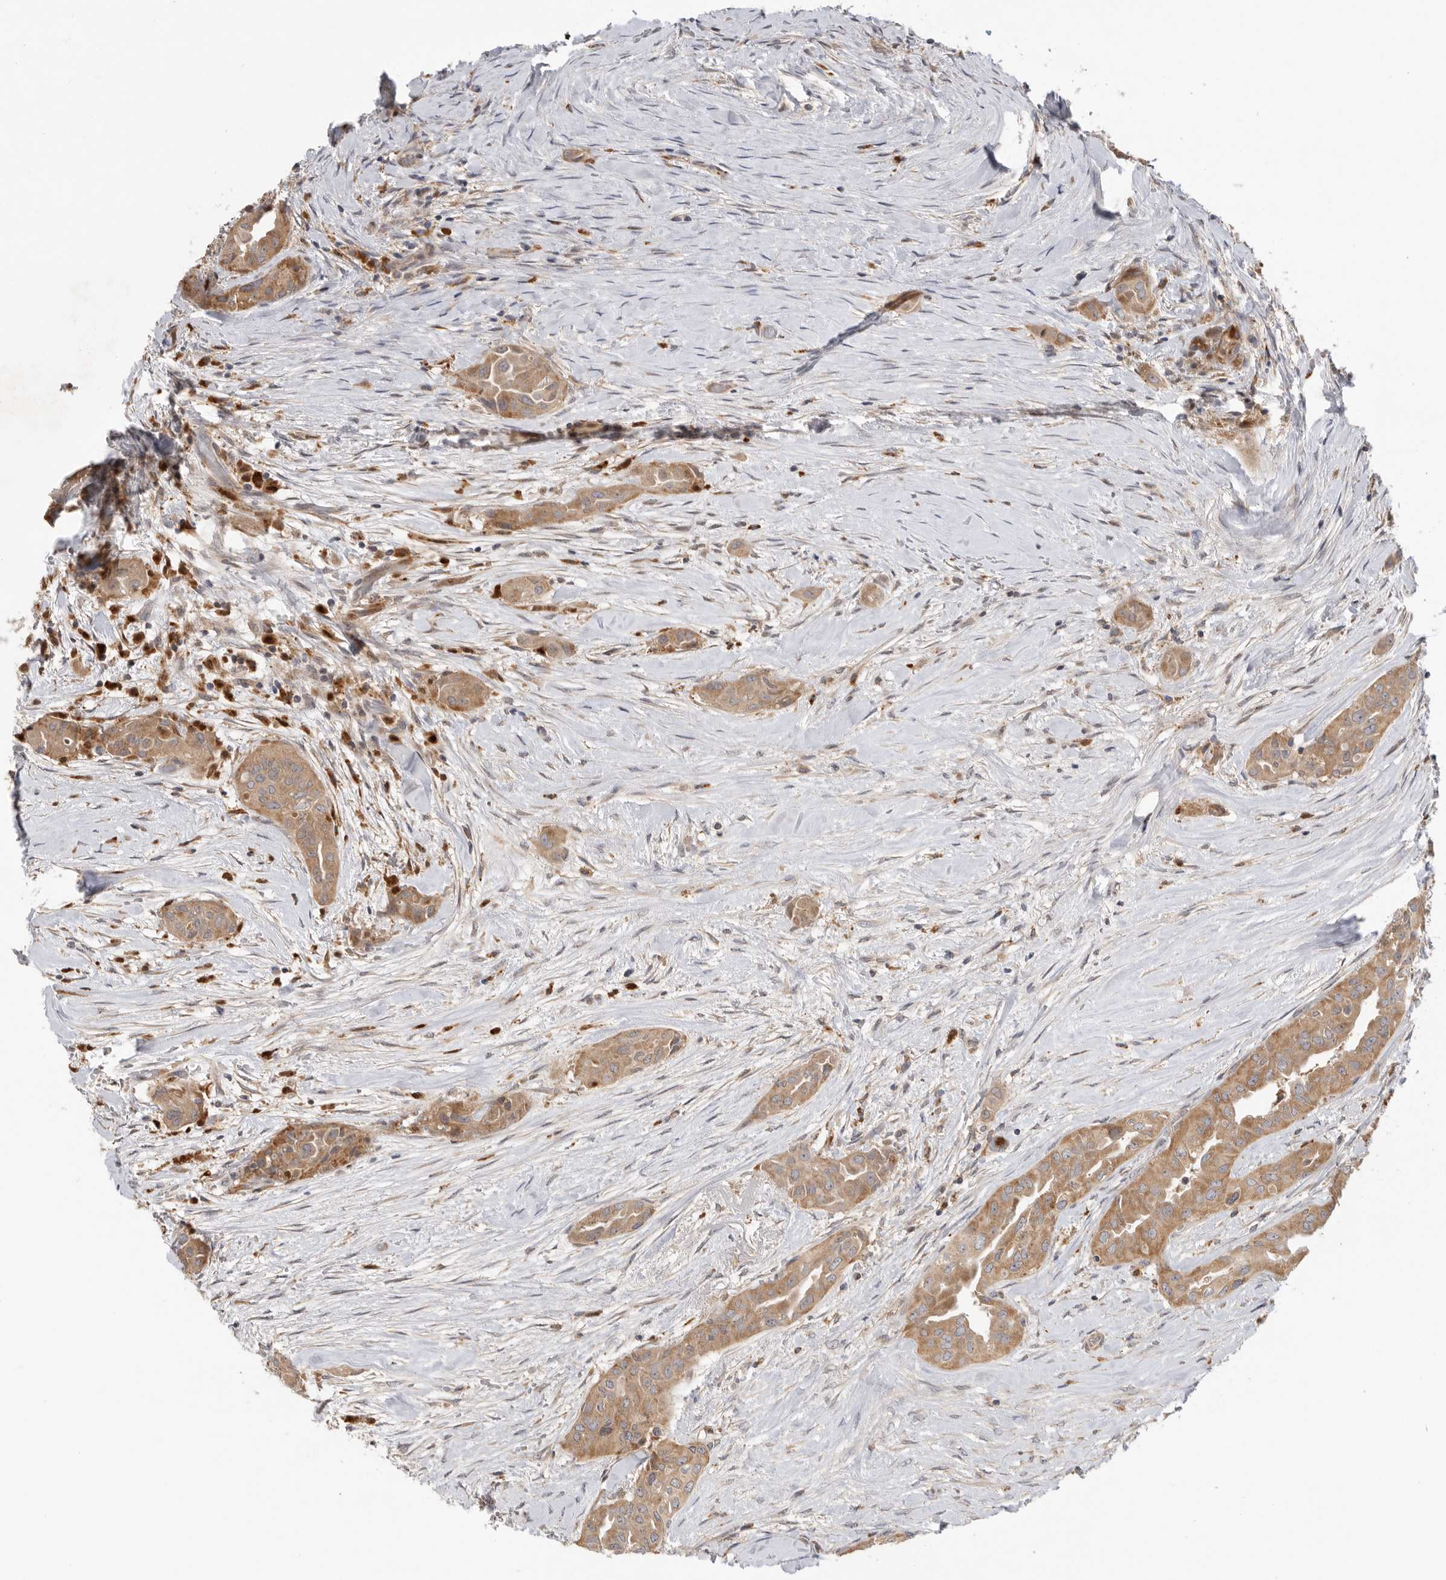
{"staining": {"intensity": "moderate", "quantity": ">75%", "location": "cytoplasmic/membranous"}, "tissue": "thyroid cancer", "cell_type": "Tumor cells", "image_type": "cancer", "snomed": [{"axis": "morphology", "description": "Papillary adenocarcinoma, NOS"}, {"axis": "topography", "description": "Thyroid gland"}], "caption": "Immunohistochemical staining of papillary adenocarcinoma (thyroid) exhibits medium levels of moderate cytoplasmic/membranous protein positivity in about >75% of tumor cells.", "gene": "GNE", "patient": {"sex": "female", "age": 59}}